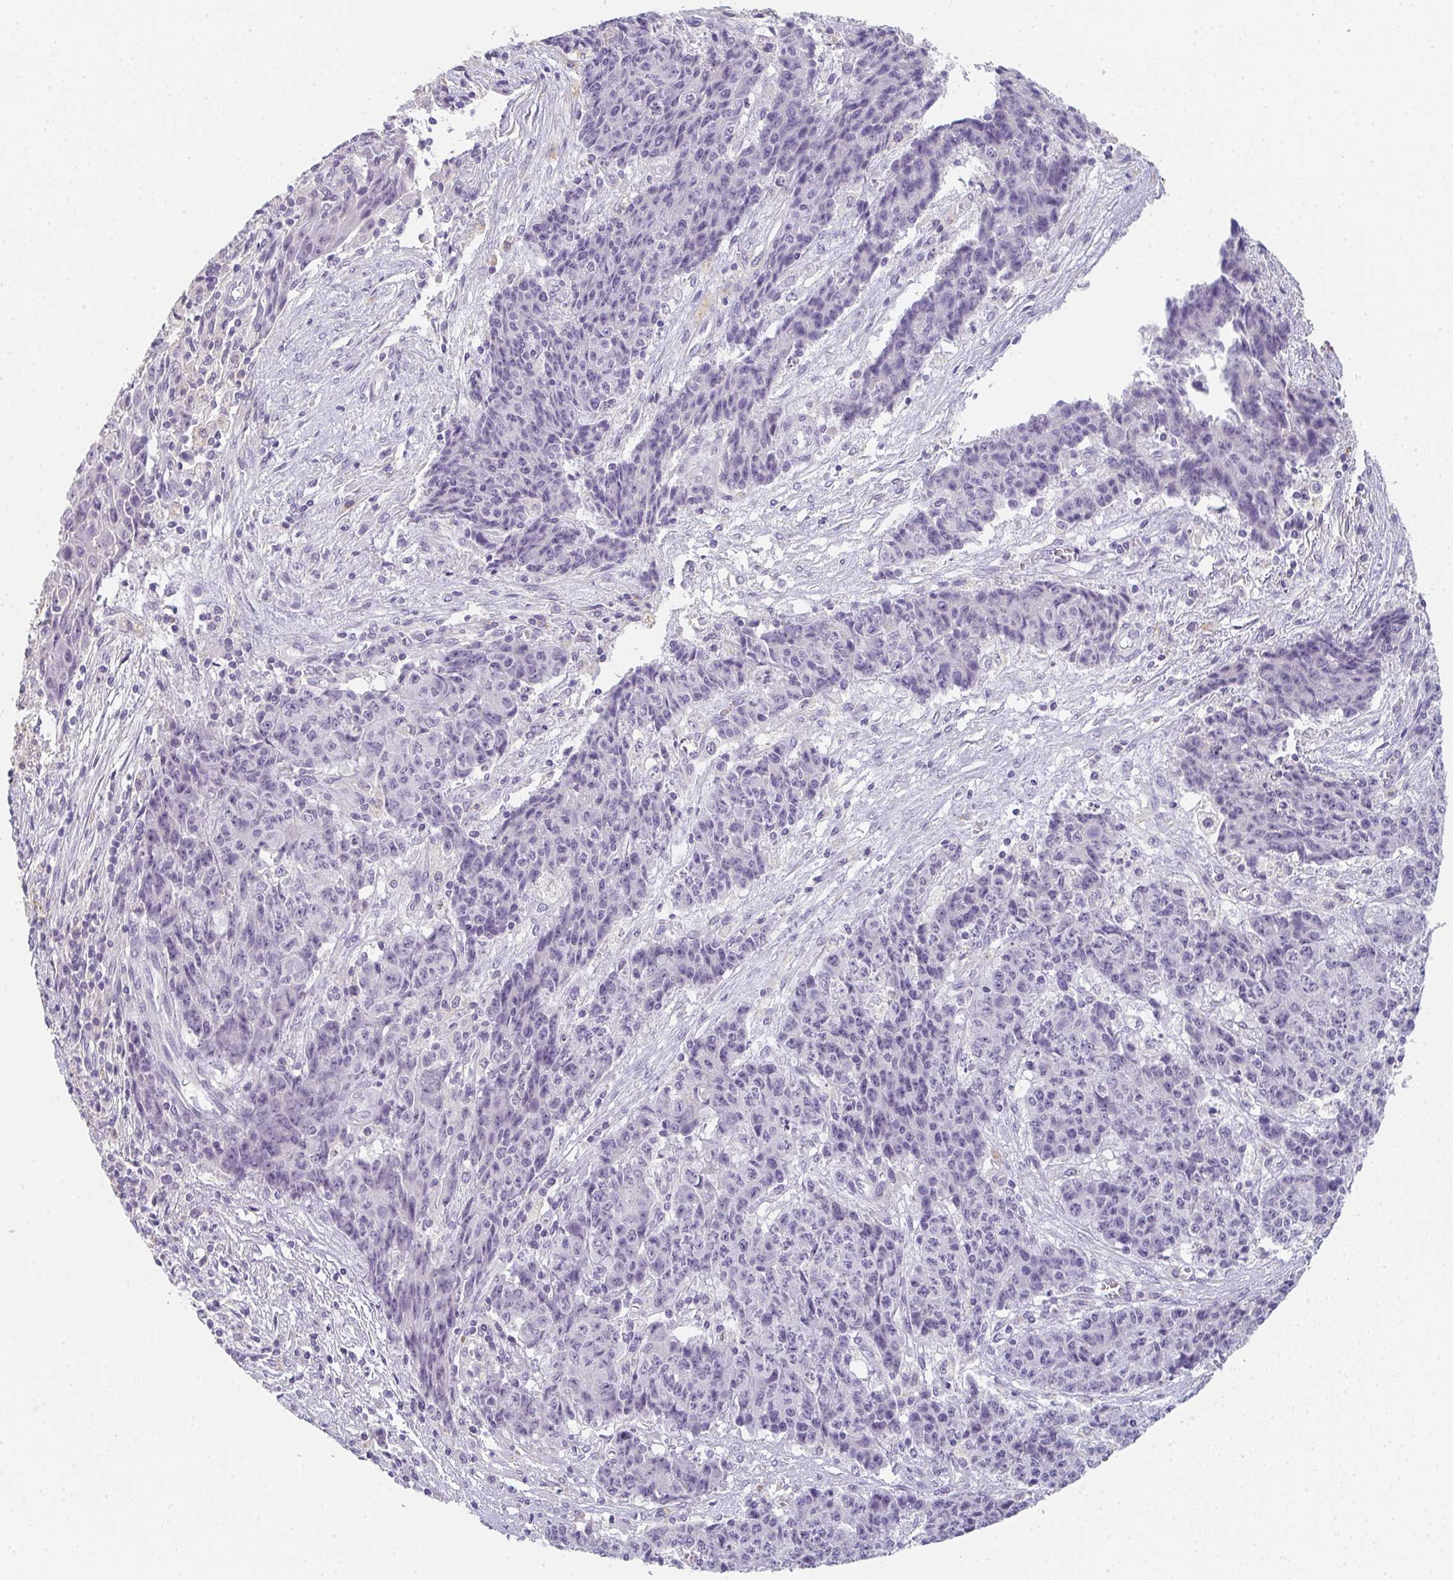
{"staining": {"intensity": "negative", "quantity": "none", "location": "none"}, "tissue": "ovarian cancer", "cell_type": "Tumor cells", "image_type": "cancer", "snomed": [{"axis": "morphology", "description": "Carcinoma, endometroid"}, {"axis": "topography", "description": "Ovary"}], "caption": "DAB (3,3'-diaminobenzidine) immunohistochemical staining of human ovarian cancer (endometroid carcinoma) displays no significant staining in tumor cells. The staining is performed using DAB brown chromogen with nuclei counter-stained in using hematoxylin.", "gene": "C1QTNF8", "patient": {"sex": "female", "age": 42}}